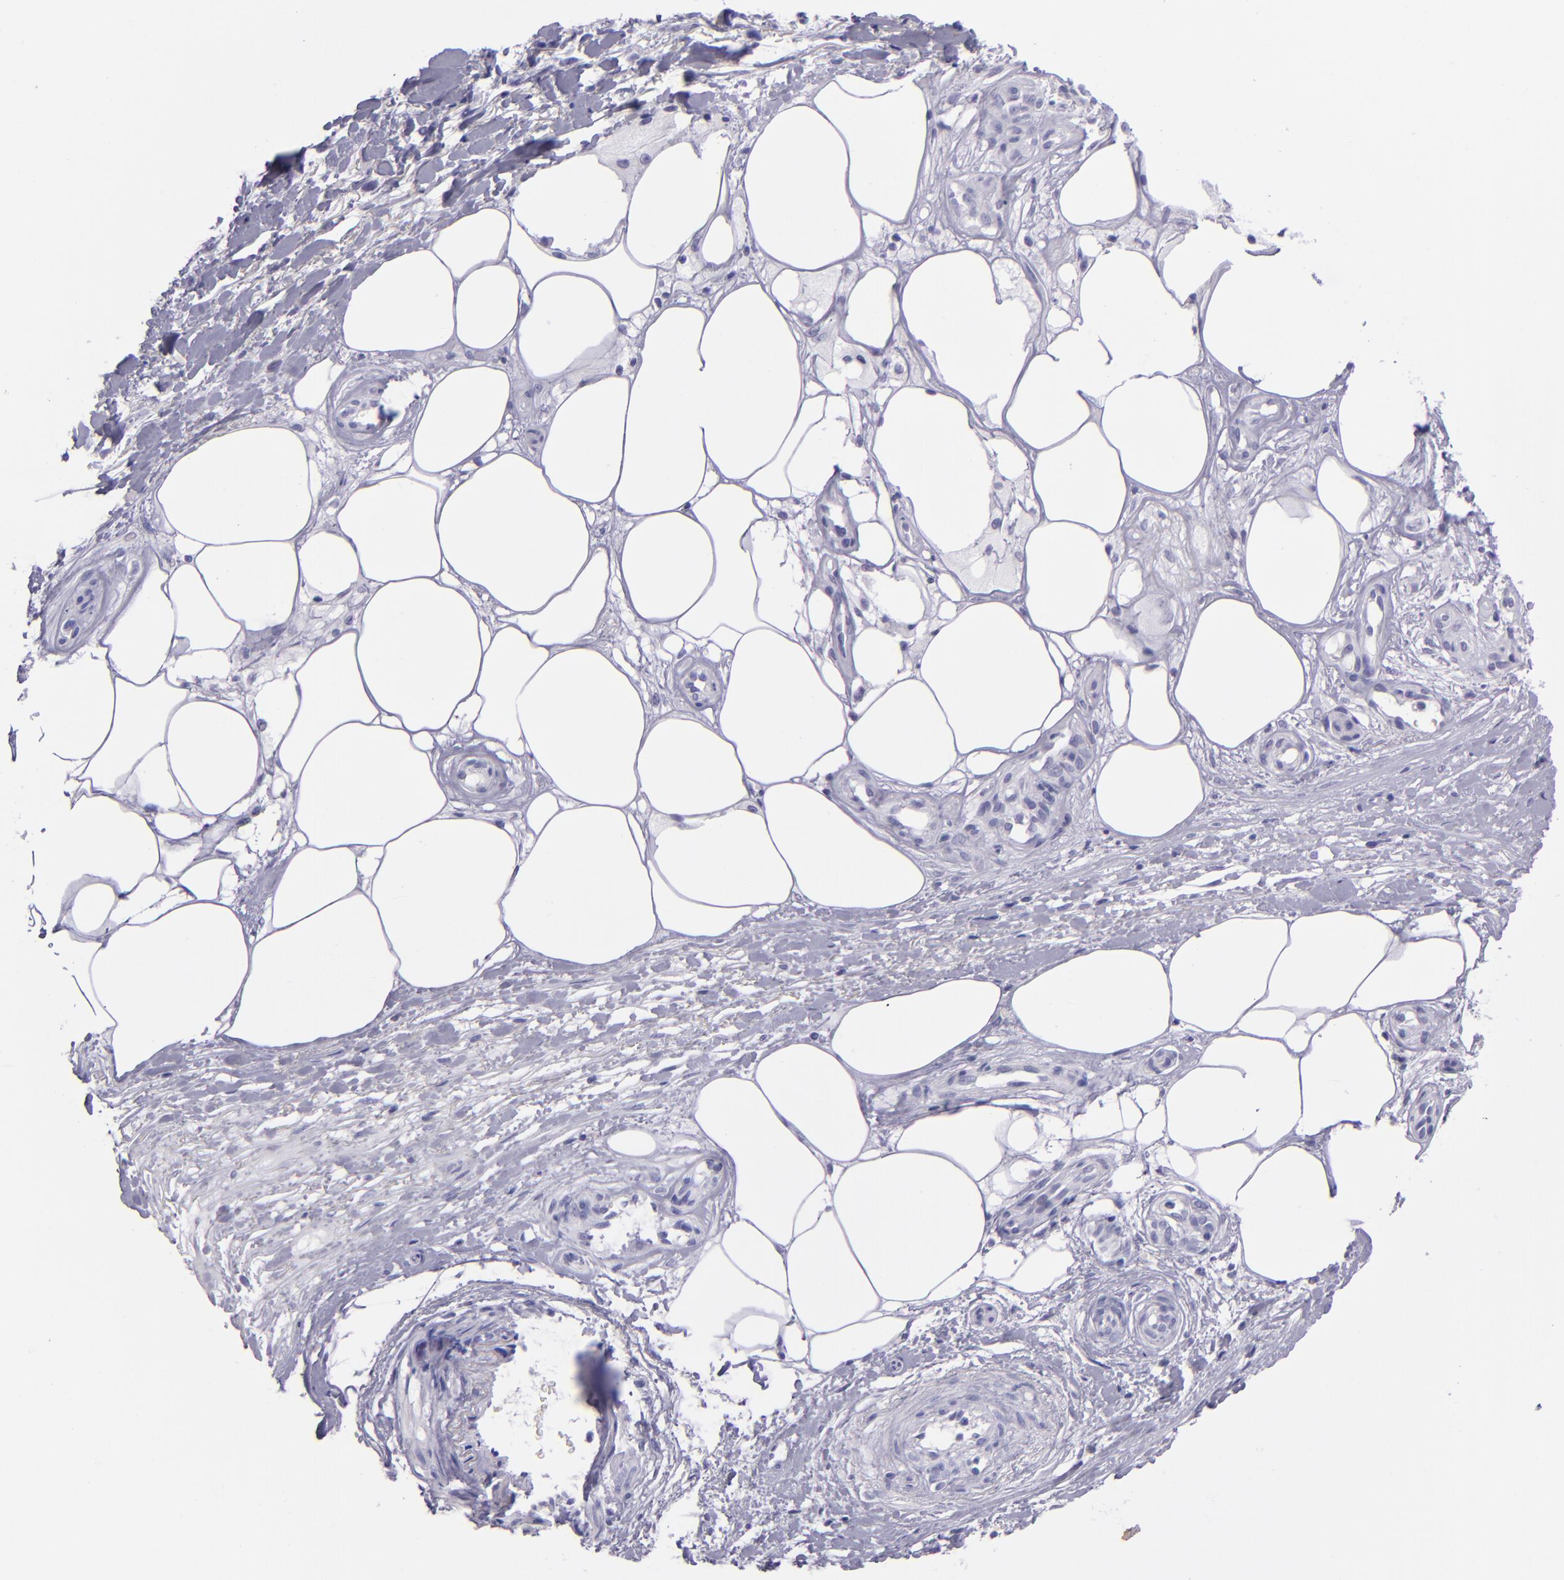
{"staining": {"intensity": "negative", "quantity": "none", "location": "none"}, "tissue": "melanoma", "cell_type": "Tumor cells", "image_type": "cancer", "snomed": [{"axis": "morphology", "description": "Malignant melanoma, NOS"}, {"axis": "topography", "description": "Skin"}], "caption": "A high-resolution histopathology image shows IHC staining of malignant melanoma, which shows no significant staining in tumor cells.", "gene": "TNNT3", "patient": {"sex": "female", "age": 85}}